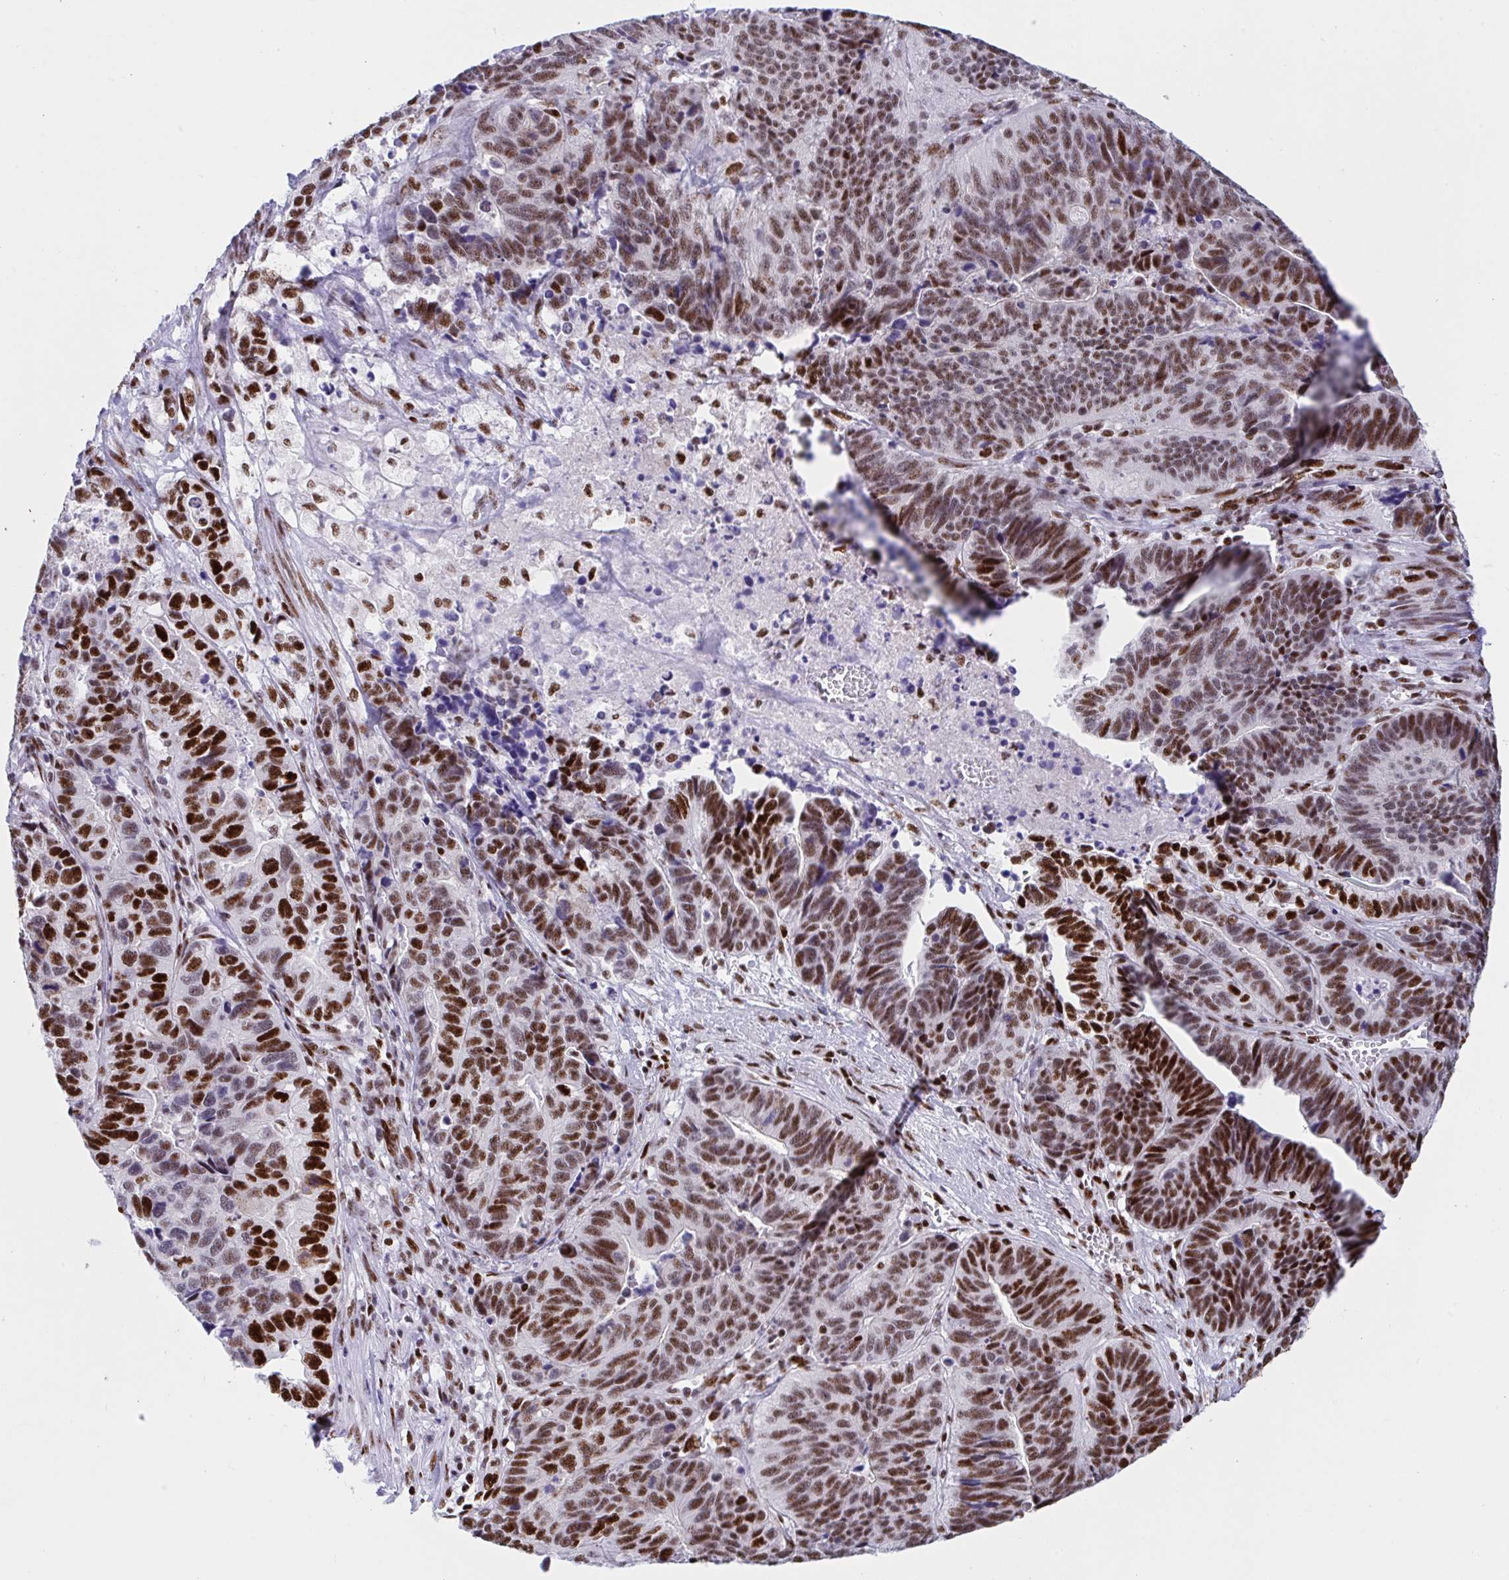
{"staining": {"intensity": "strong", "quantity": "25%-75%", "location": "nuclear"}, "tissue": "stomach cancer", "cell_type": "Tumor cells", "image_type": "cancer", "snomed": [{"axis": "morphology", "description": "Adenocarcinoma, NOS"}, {"axis": "topography", "description": "Stomach, upper"}], "caption": "Immunohistochemistry (DAB (3,3'-diaminobenzidine)) staining of human adenocarcinoma (stomach) displays strong nuclear protein expression in about 25%-75% of tumor cells.", "gene": "IKZF2", "patient": {"sex": "female", "age": 67}}